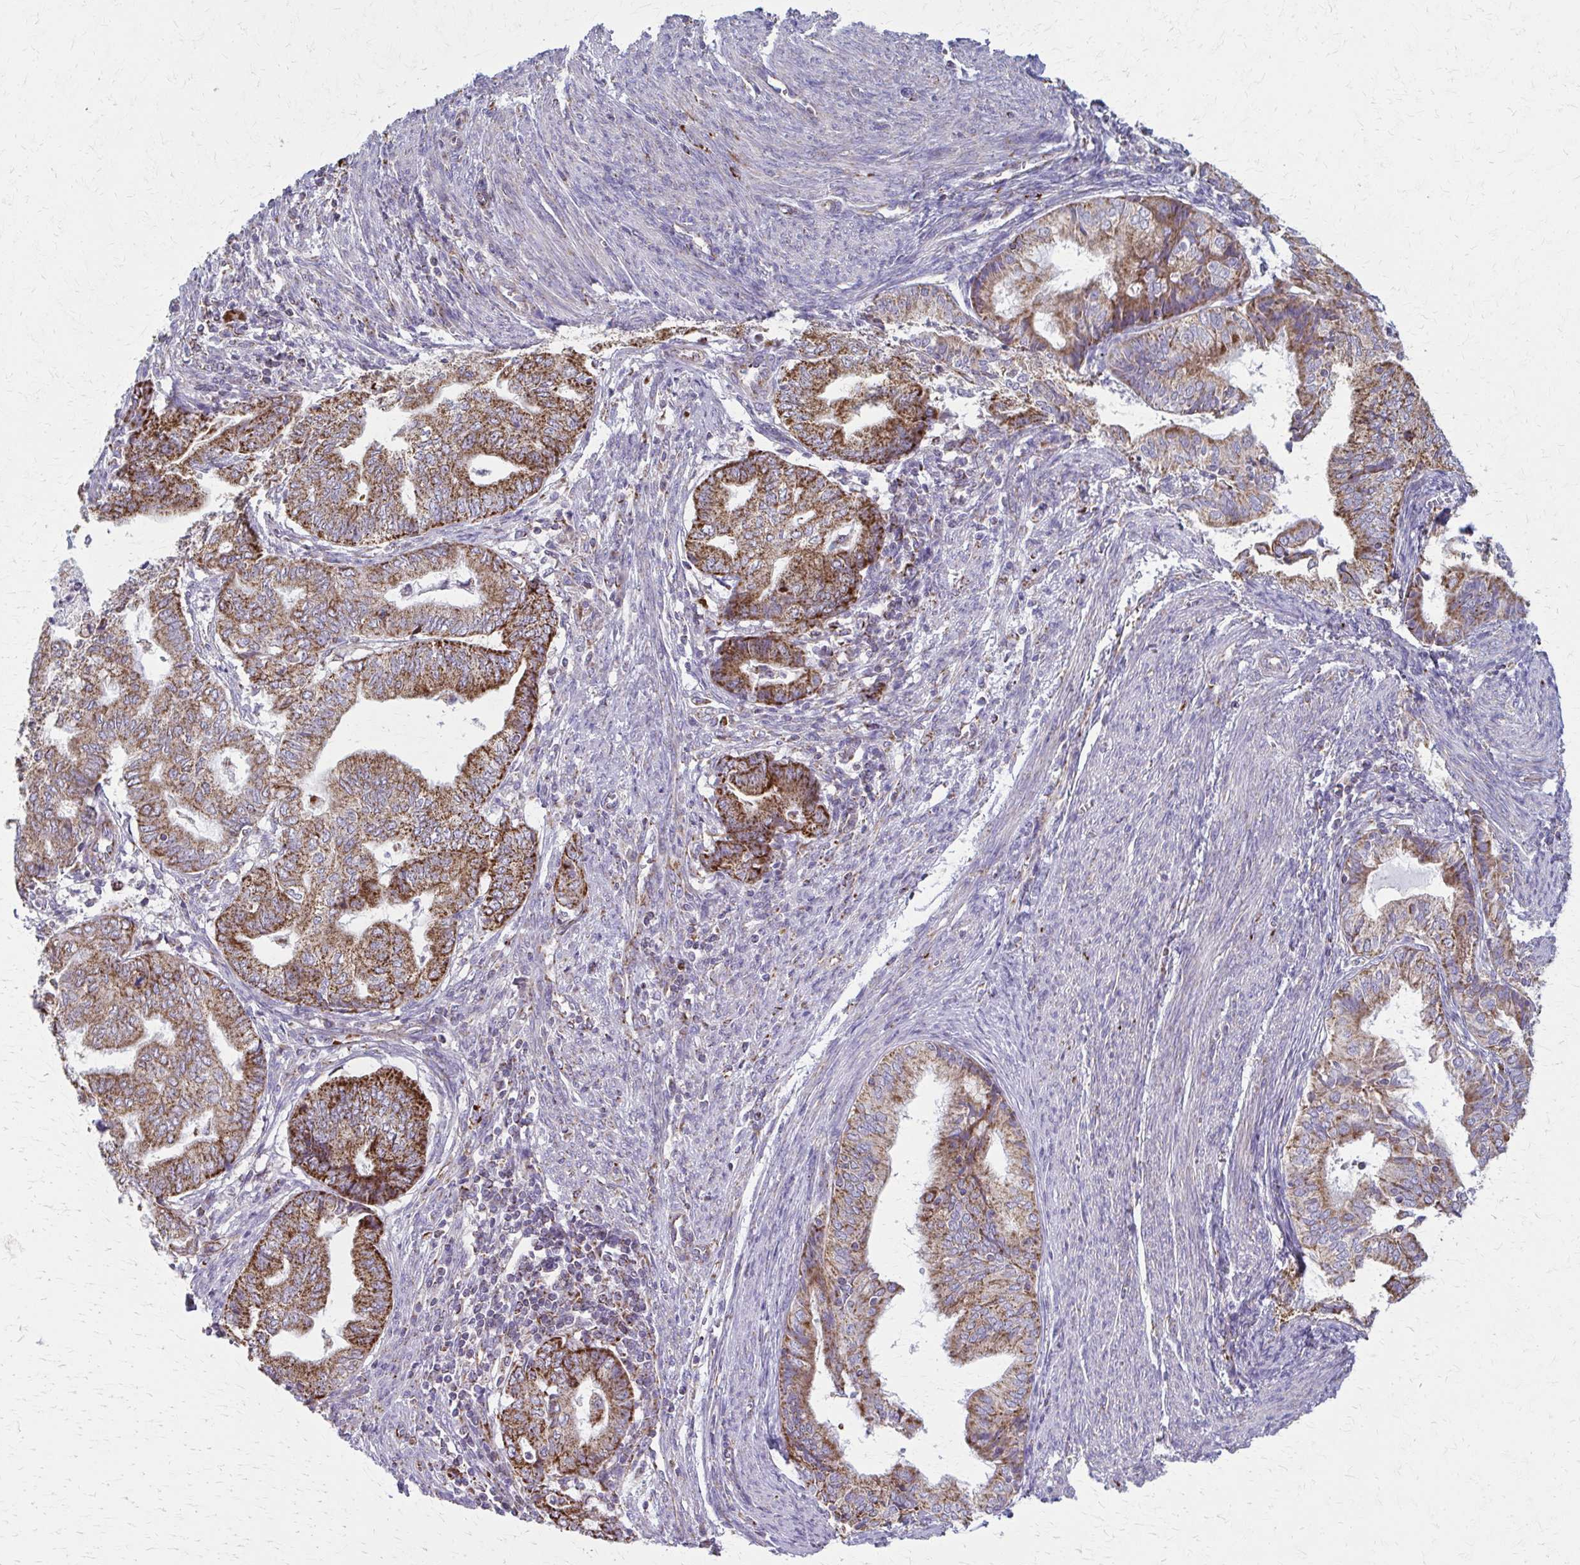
{"staining": {"intensity": "moderate", "quantity": ">75%", "location": "cytoplasmic/membranous"}, "tissue": "endometrial cancer", "cell_type": "Tumor cells", "image_type": "cancer", "snomed": [{"axis": "morphology", "description": "Adenocarcinoma, NOS"}, {"axis": "topography", "description": "Endometrium"}], "caption": "Immunohistochemistry (IHC) (DAB (3,3'-diaminobenzidine)) staining of human endometrial adenocarcinoma demonstrates moderate cytoplasmic/membranous protein expression in about >75% of tumor cells. (DAB IHC with brightfield microscopy, high magnification).", "gene": "TVP23A", "patient": {"sex": "female", "age": 79}}